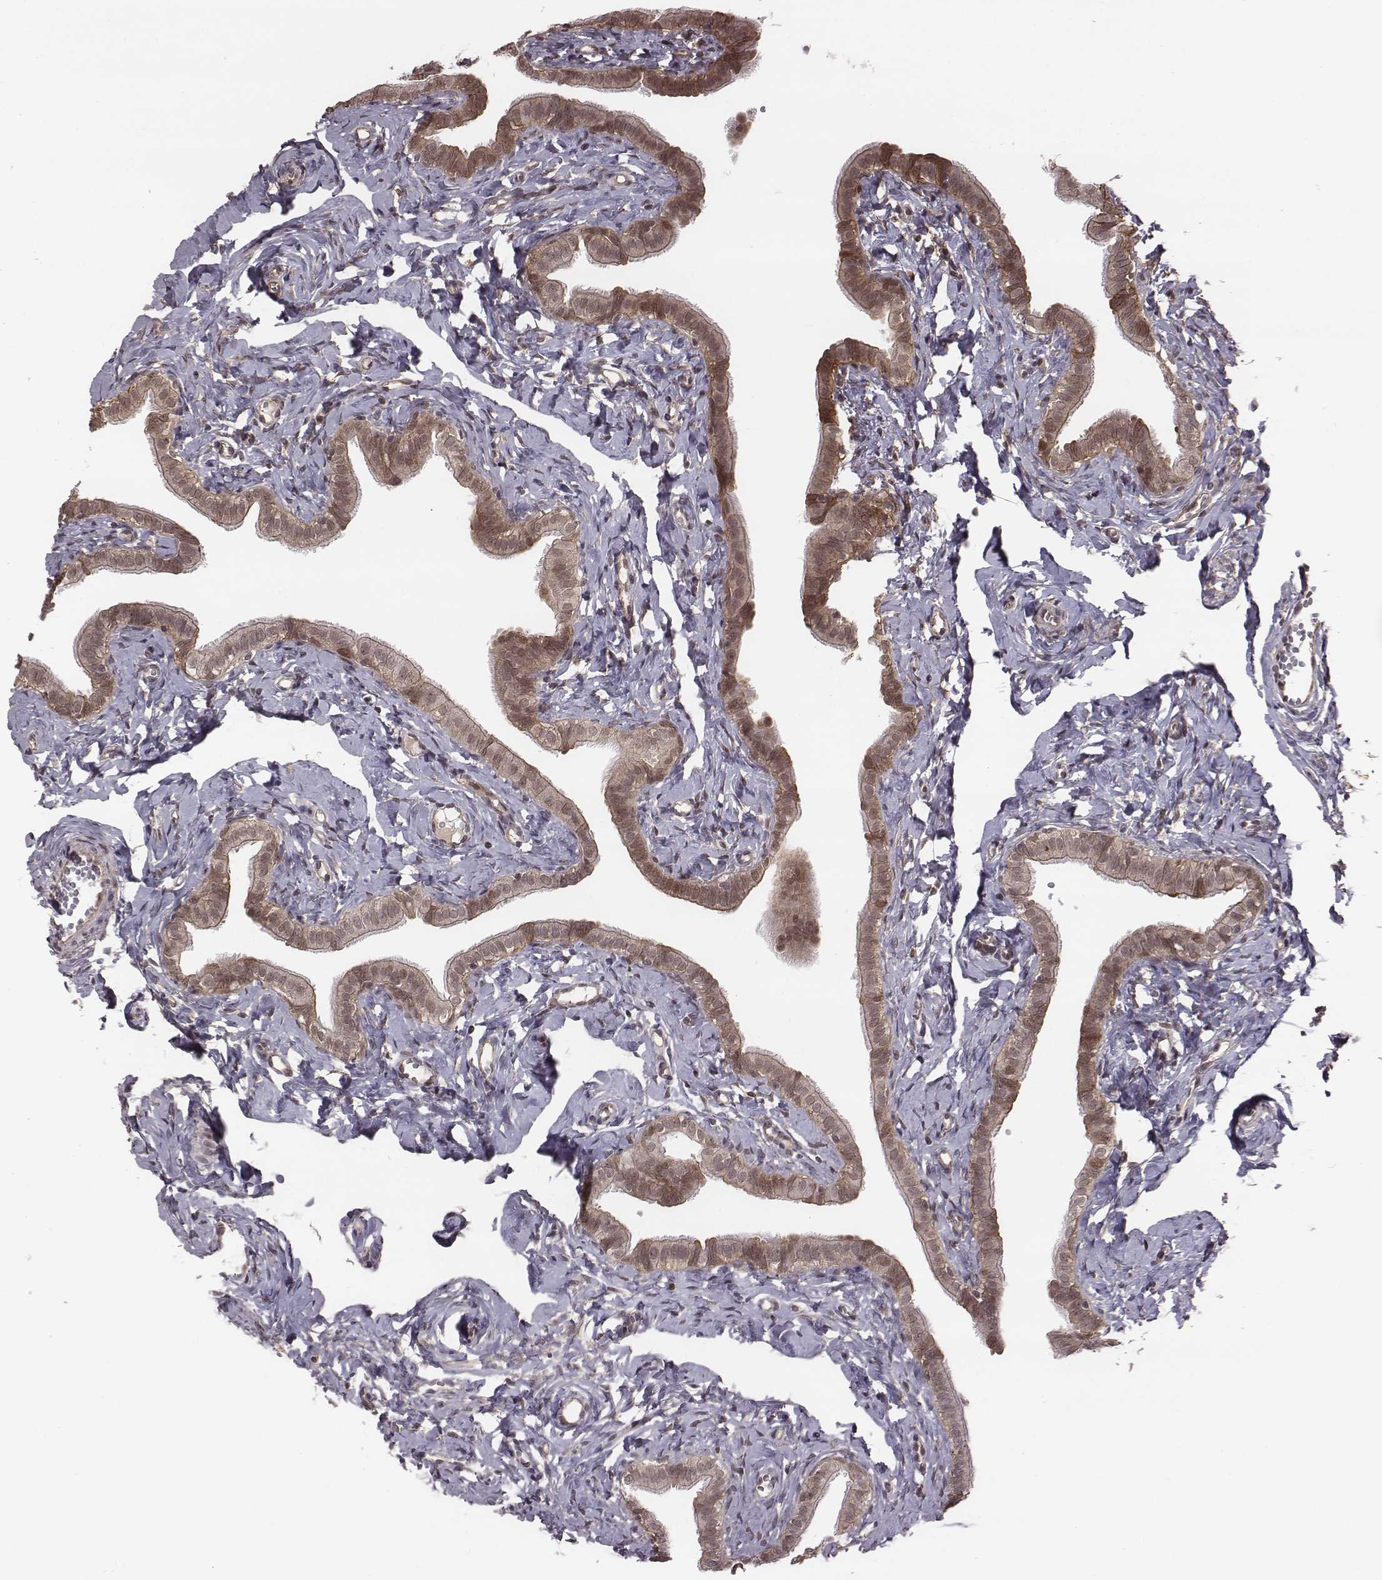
{"staining": {"intensity": "moderate", "quantity": ">75%", "location": "cytoplasmic/membranous"}, "tissue": "fallopian tube", "cell_type": "Glandular cells", "image_type": "normal", "snomed": [{"axis": "morphology", "description": "Normal tissue, NOS"}, {"axis": "topography", "description": "Fallopian tube"}], "caption": "Immunohistochemical staining of normal human fallopian tube reveals medium levels of moderate cytoplasmic/membranous staining in approximately >75% of glandular cells.", "gene": "RPL3", "patient": {"sex": "female", "age": 41}}